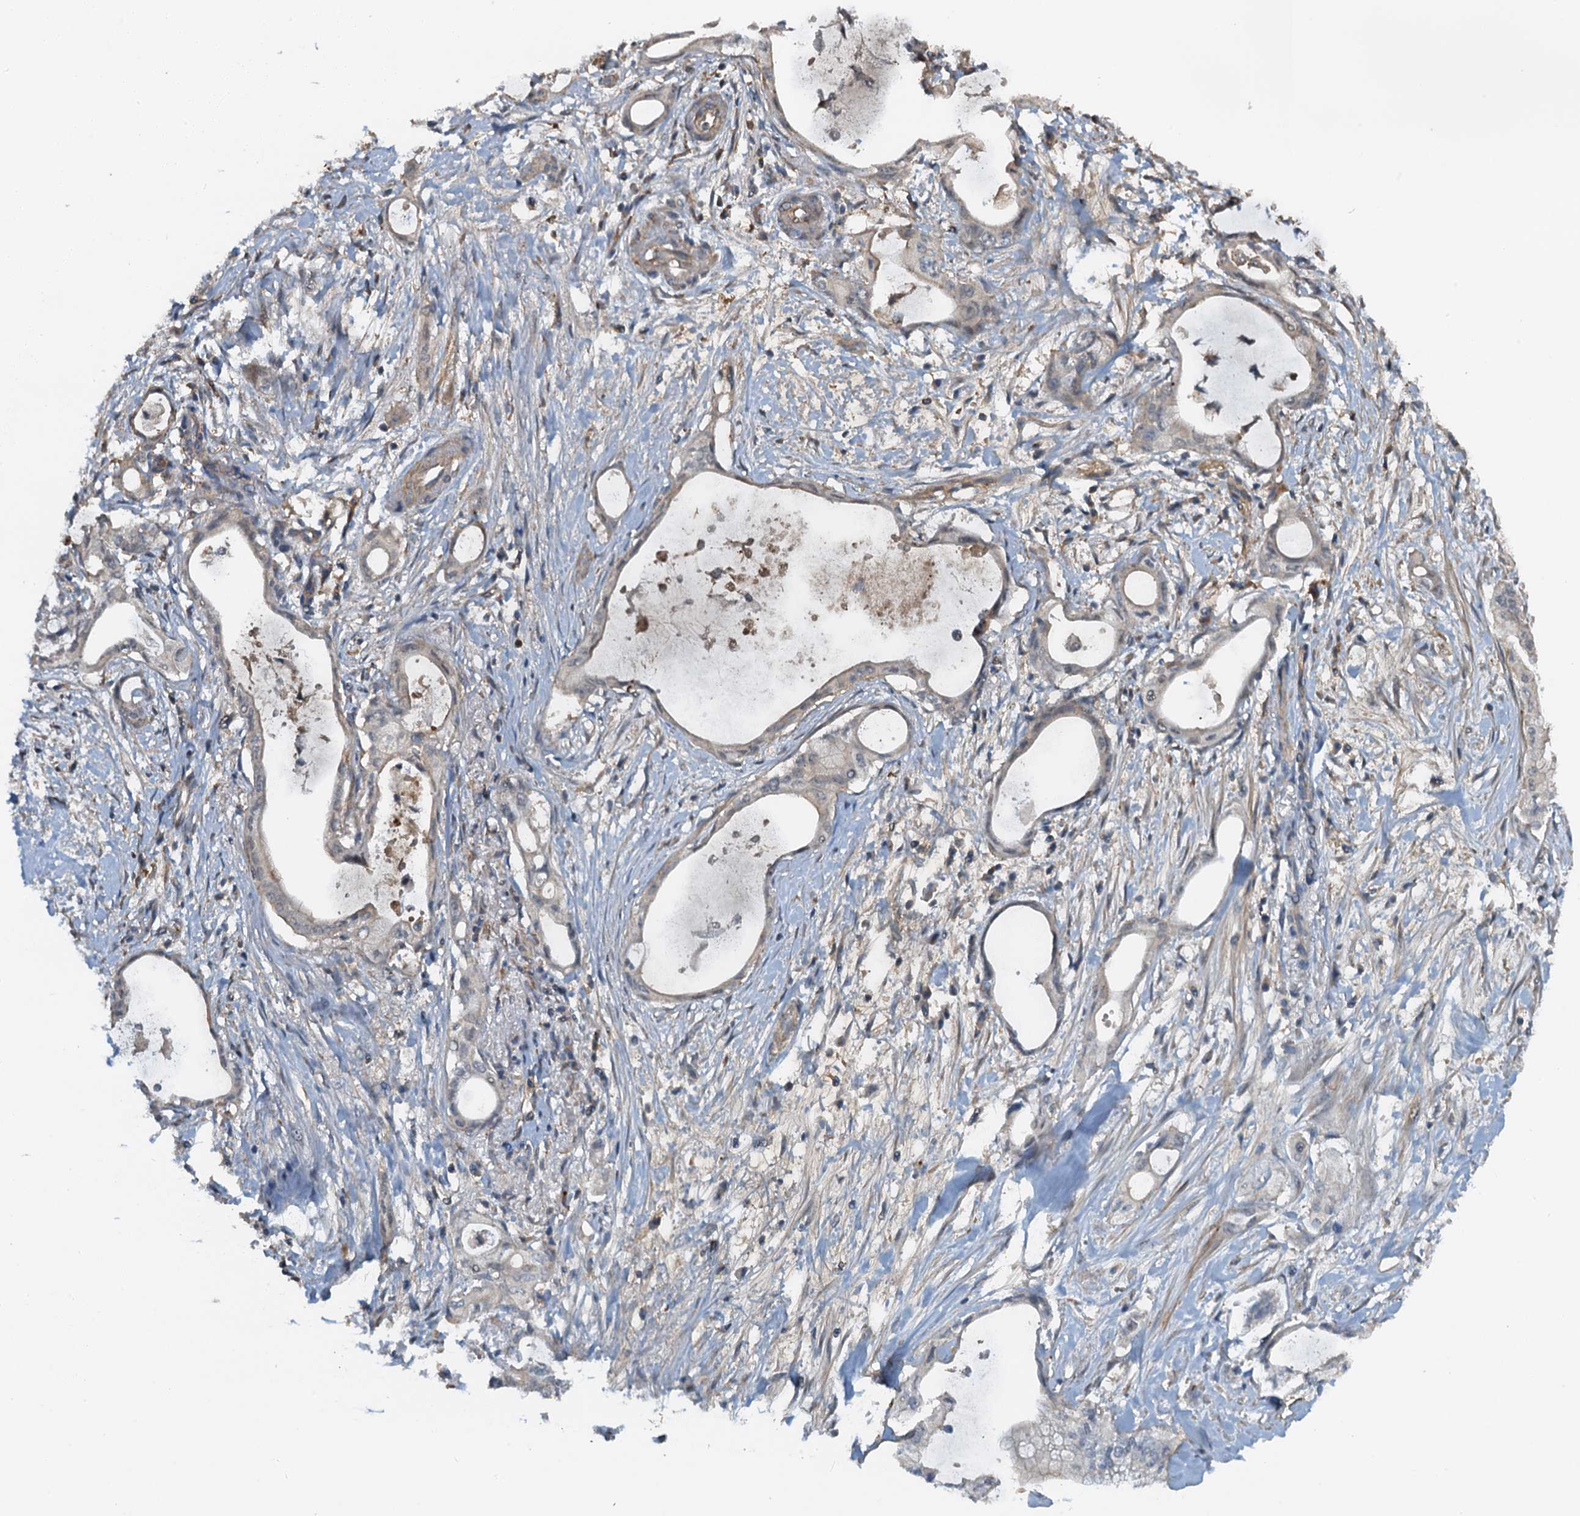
{"staining": {"intensity": "negative", "quantity": "none", "location": "none"}, "tissue": "pancreatic cancer", "cell_type": "Tumor cells", "image_type": "cancer", "snomed": [{"axis": "morphology", "description": "Adenocarcinoma, NOS"}, {"axis": "topography", "description": "Pancreas"}], "caption": "DAB (3,3'-diaminobenzidine) immunohistochemical staining of pancreatic cancer (adenocarcinoma) demonstrates no significant staining in tumor cells.", "gene": "ZNF606", "patient": {"sex": "male", "age": 72}}